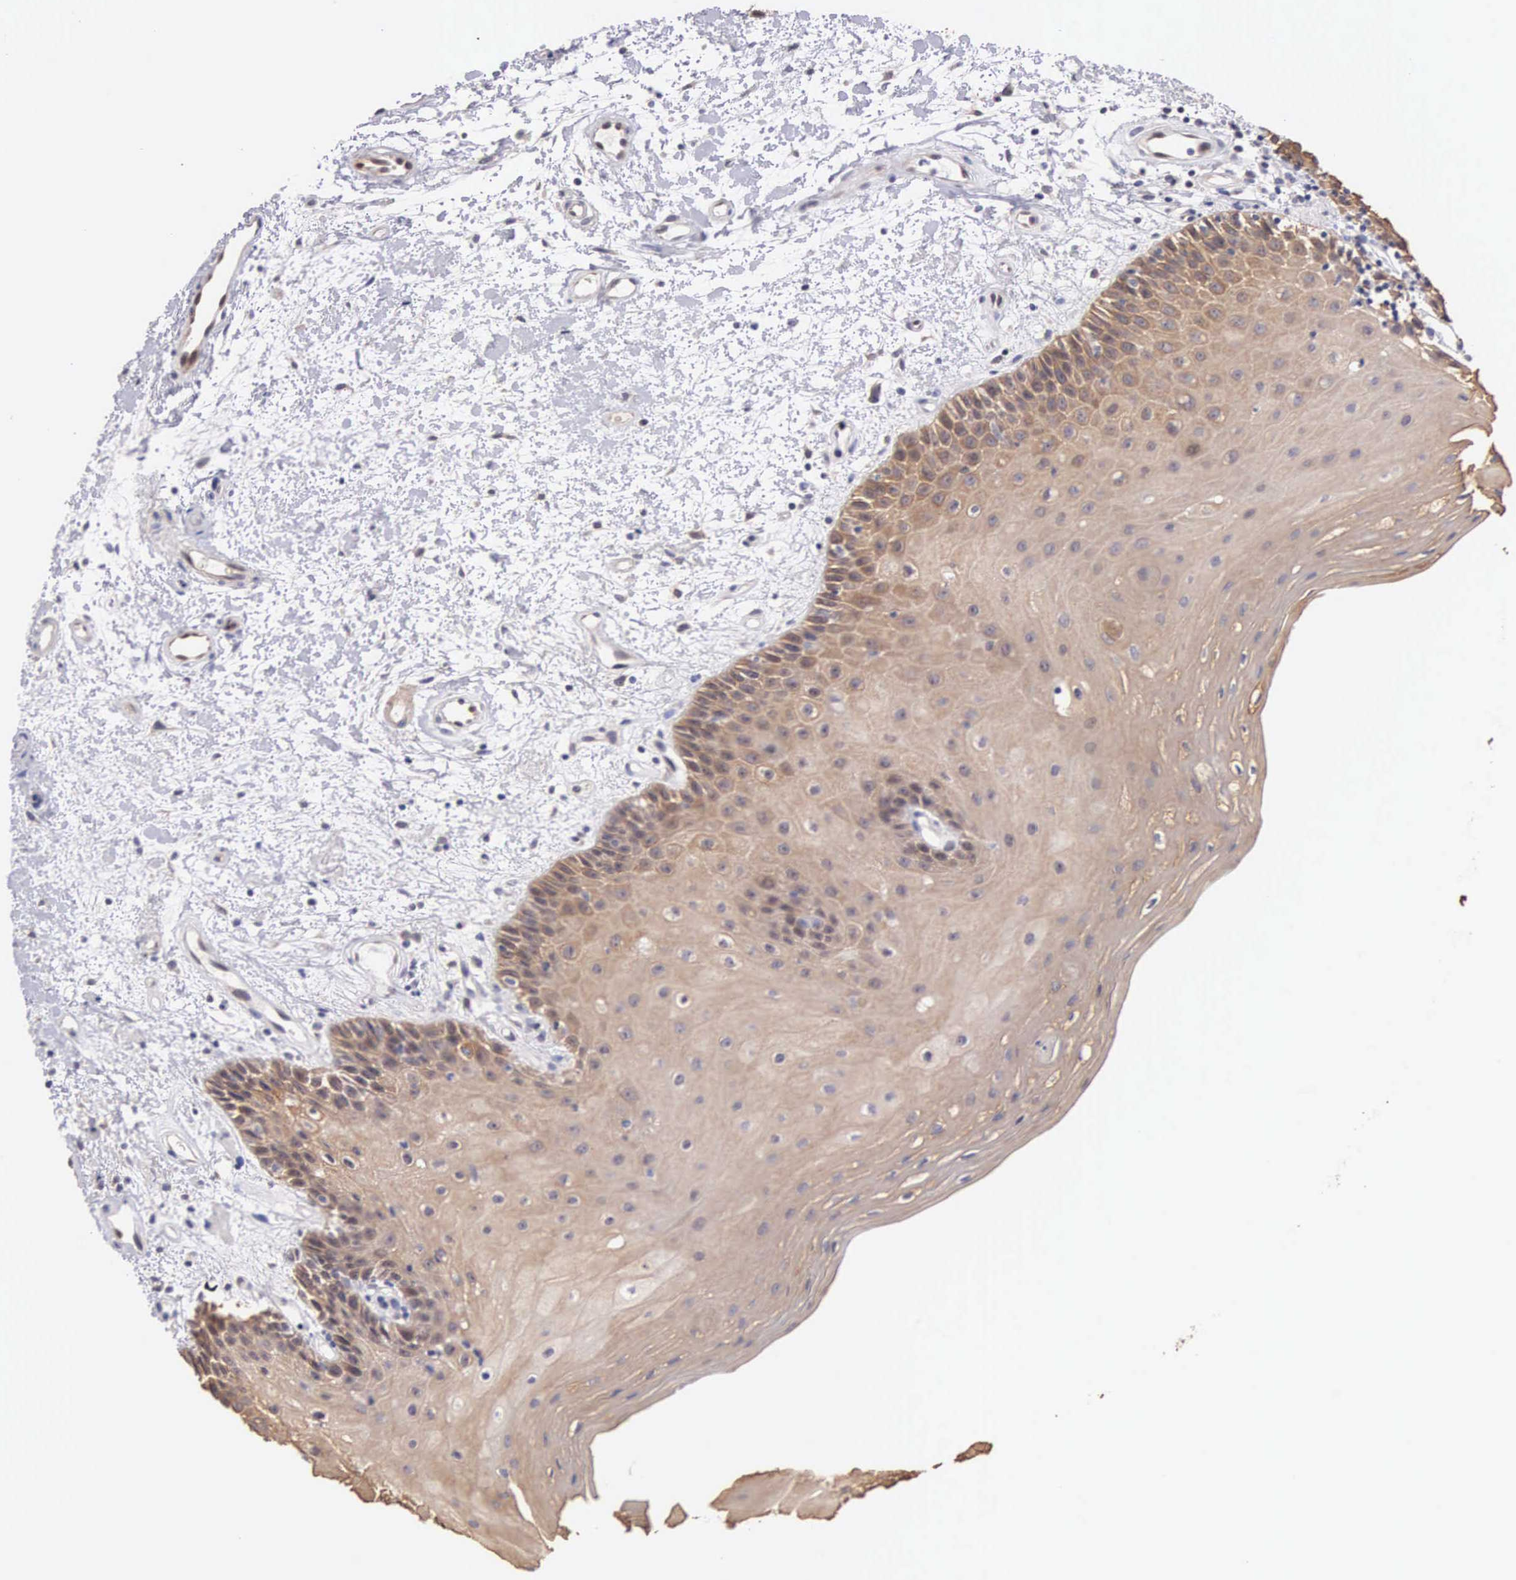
{"staining": {"intensity": "moderate", "quantity": ">75%", "location": "cytoplasmic/membranous"}, "tissue": "oral mucosa", "cell_type": "Squamous epithelial cells", "image_type": "normal", "snomed": [{"axis": "morphology", "description": "Normal tissue, NOS"}, {"axis": "topography", "description": "Oral tissue"}], "caption": "High-power microscopy captured an IHC histopathology image of normal oral mucosa, revealing moderate cytoplasmic/membranous expression in about >75% of squamous epithelial cells.", "gene": "PIR", "patient": {"sex": "female", "age": 79}}